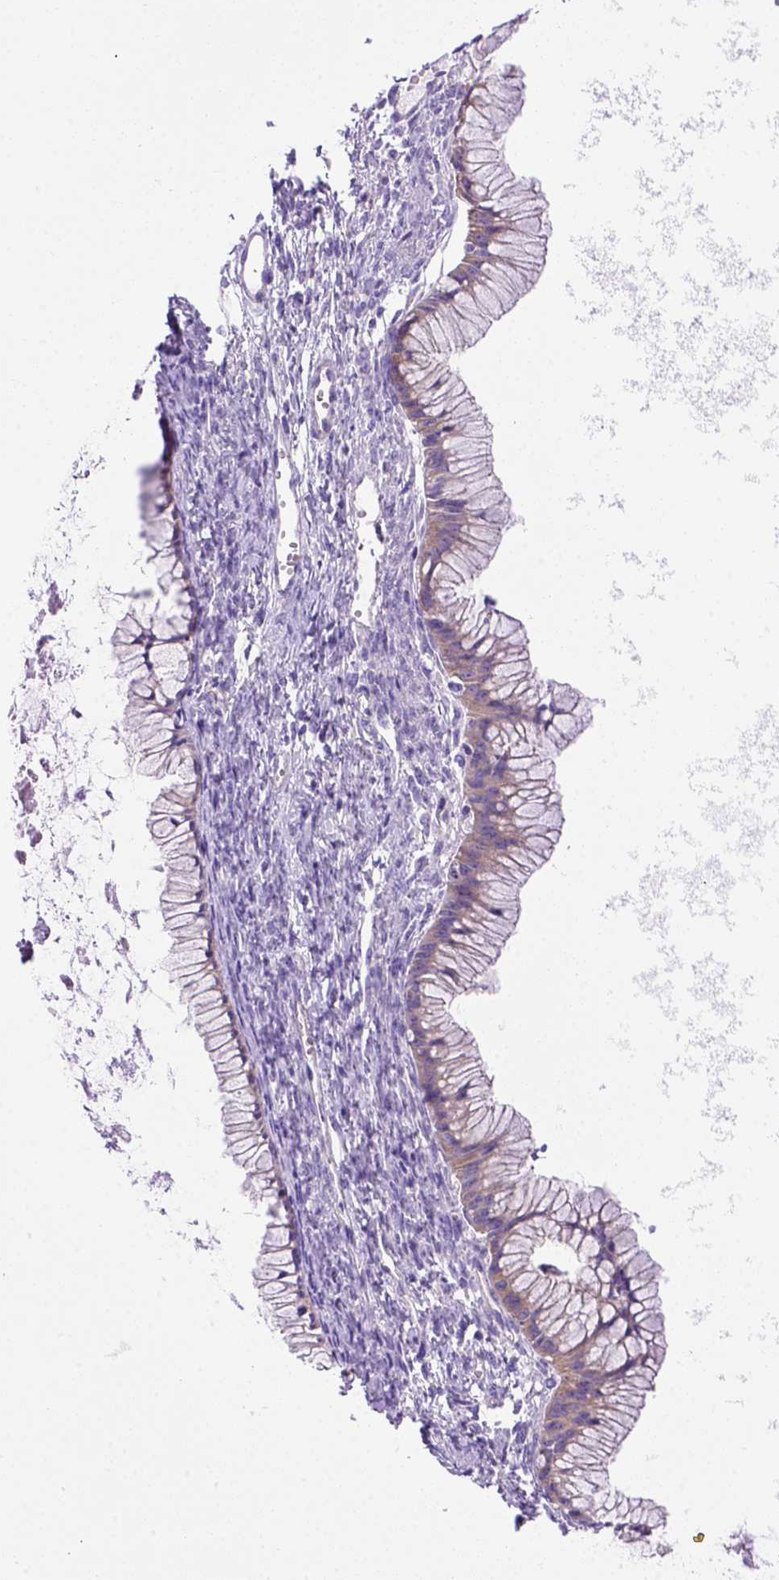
{"staining": {"intensity": "moderate", "quantity": ">75%", "location": "cytoplasmic/membranous"}, "tissue": "ovarian cancer", "cell_type": "Tumor cells", "image_type": "cancer", "snomed": [{"axis": "morphology", "description": "Cystadenocarcinoma, mucinous, NOS"}, {"axis": "topography", "description": "Ovary"}], "caption": "Immunohistochemical staining of ovarian mucinous cystadenocarcinoma shows moderate cytoplasmic/membranous protein positivity in about >75% of tumor cells. The protein is stained brown, and the nuclei are stained in blue (DAB IHC with brightfield microscopy, high magnification).", "gene": "PEX12", "patient": {"sex": "female", "age": 41}}